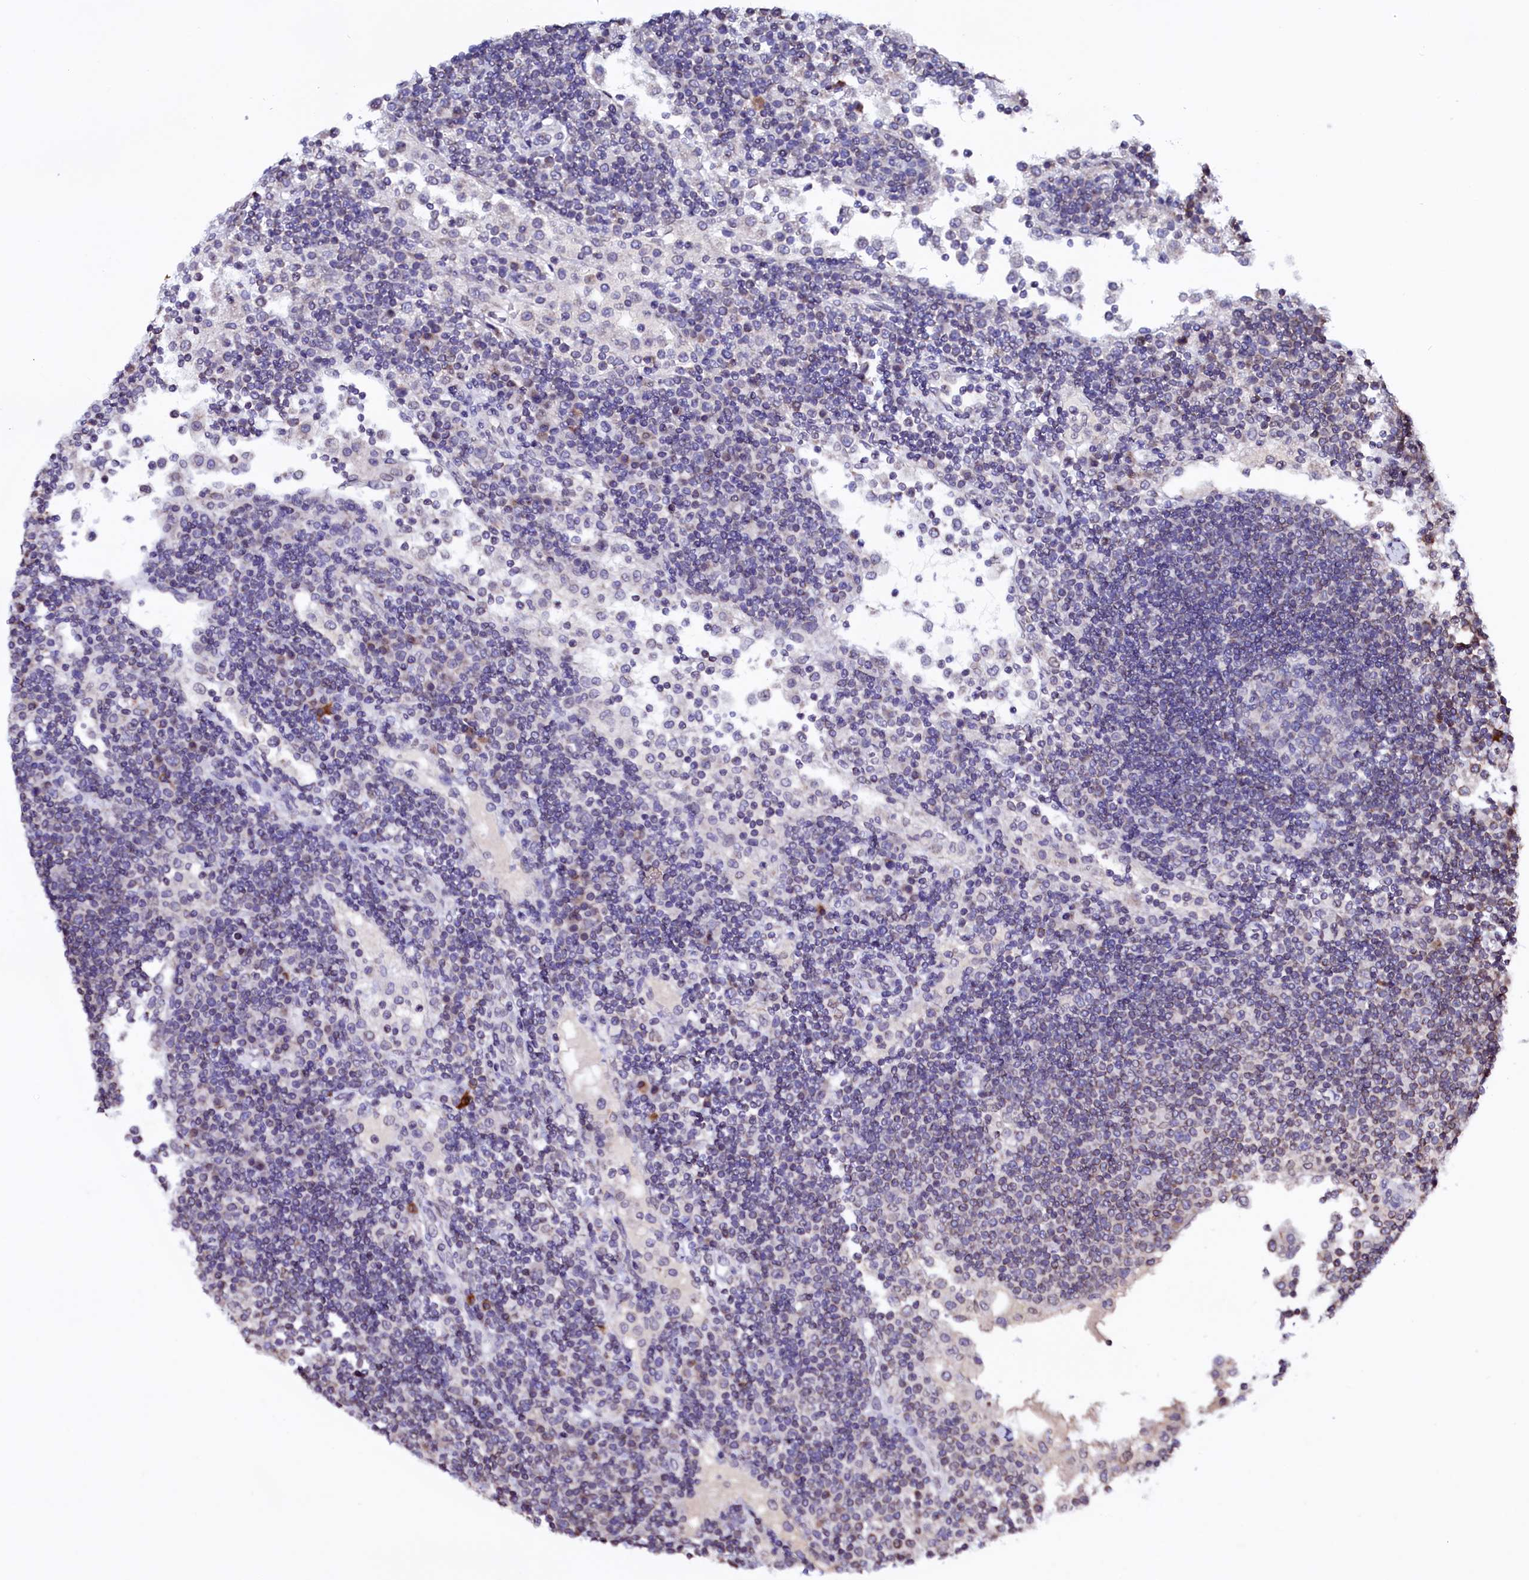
{"staining": {"intensity": "negative", "quantity": "none", "location": "none"}, "tissue": "lymph node", "cell_type": "Germinal center cells", "image_type": "normal", "snomed": [{"axis": "morphology", "description": "Normal tissue, NOS"}, {"axis": "topography", "description": "Lymph node"}], "caption": "DAB immunohistochemical staining of unremarkable human lymph node demonstrates no significant expression in germinal center cells.", "gene": "HAND1", "patient": {"sex": "female", "age": 53}}